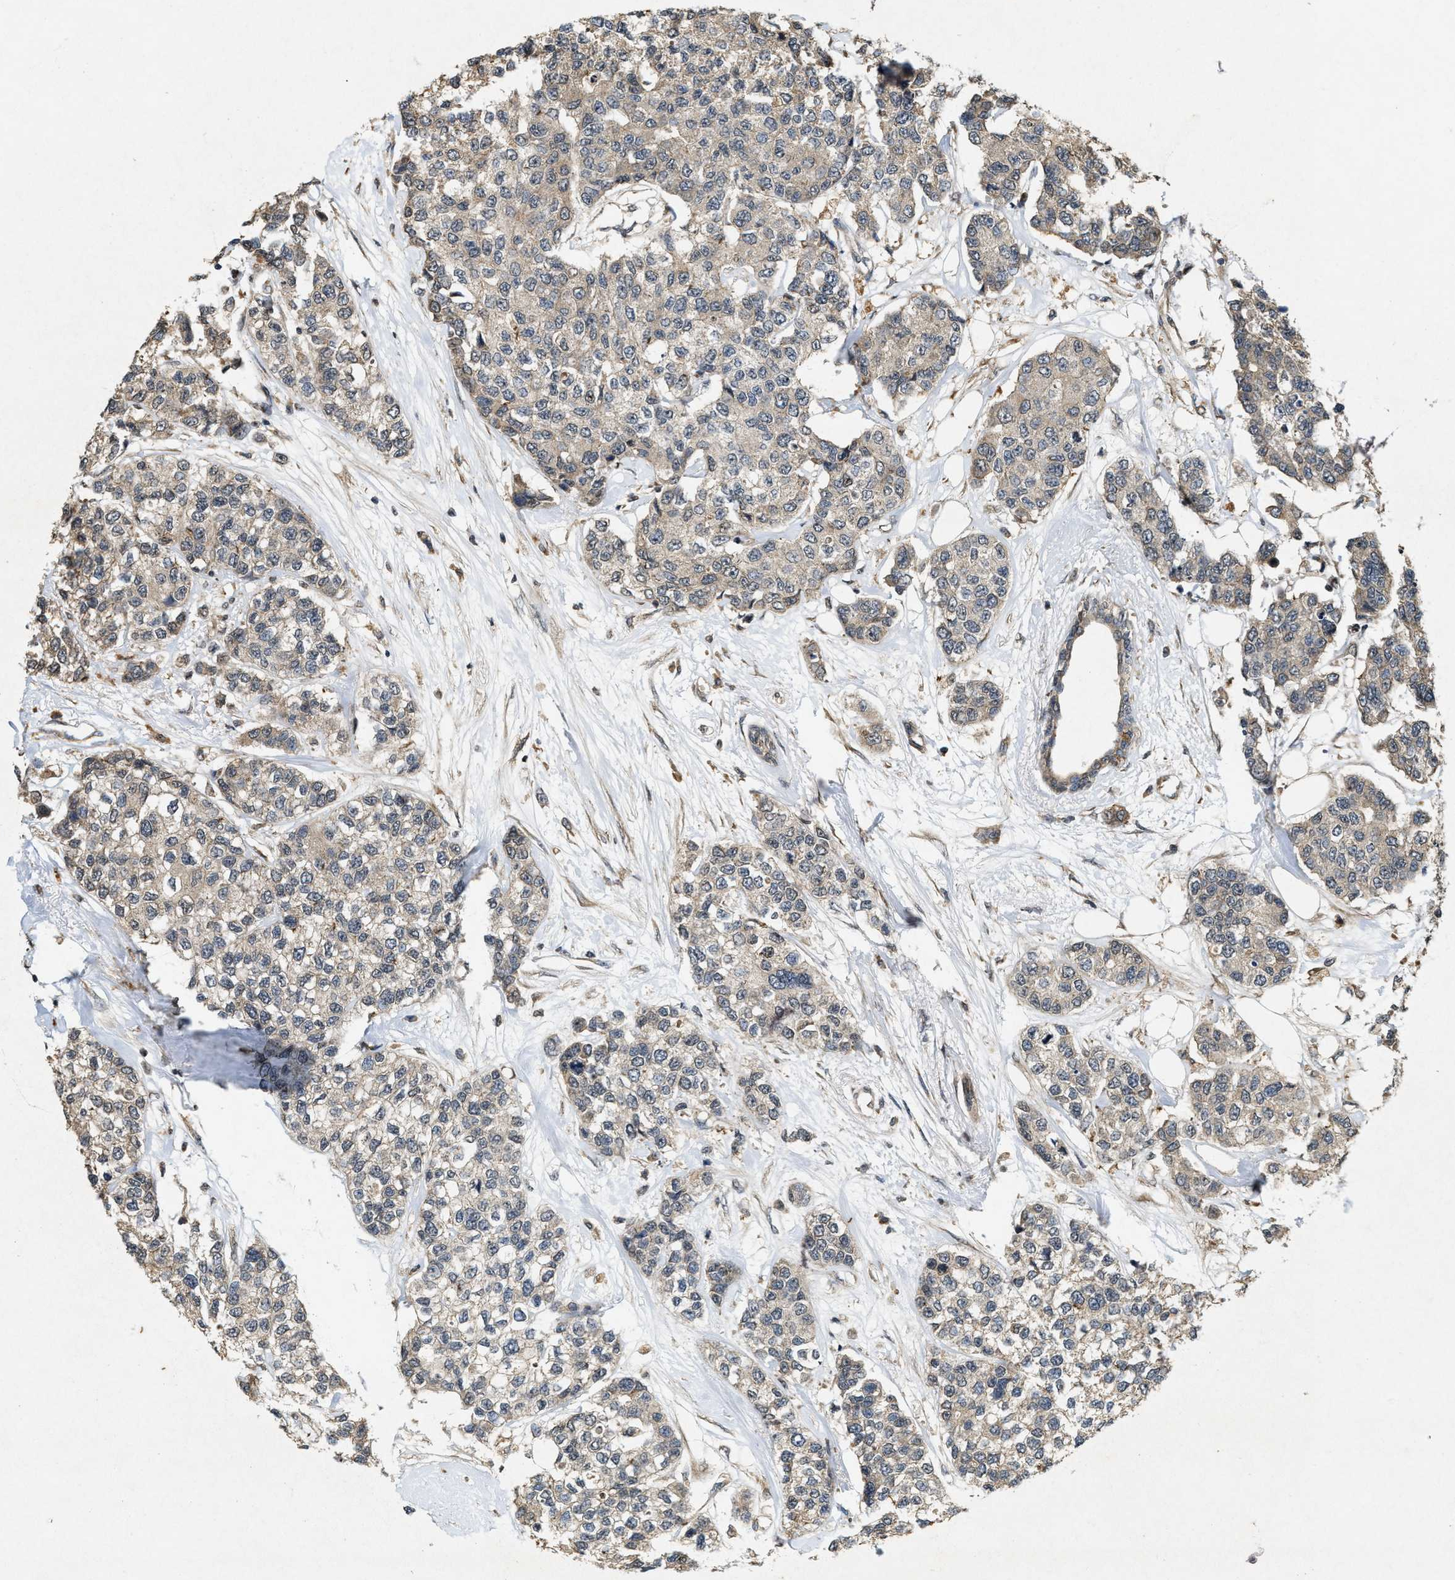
{"staining": {"intensity": "weak", "quantity": "25%-75%", "location": "cytoplasmic/membranous"}, "tissue": "breast cancer", "cell_type": "Tumor cells", "image_type": "cancer", "snomed": [{"axis": "morphology", "description": "Duct carcinoma"}, {"axis": "topography", "description": "Breast"}], "caption": "A micrograph of invasive ductal carcinoma (breast) stained for a protein demonstrates weak cytoplasmic/membranous brown staining in tumor cells.", "gene": "KIF21A", "patient": {"sex": "female", "age": 51}}